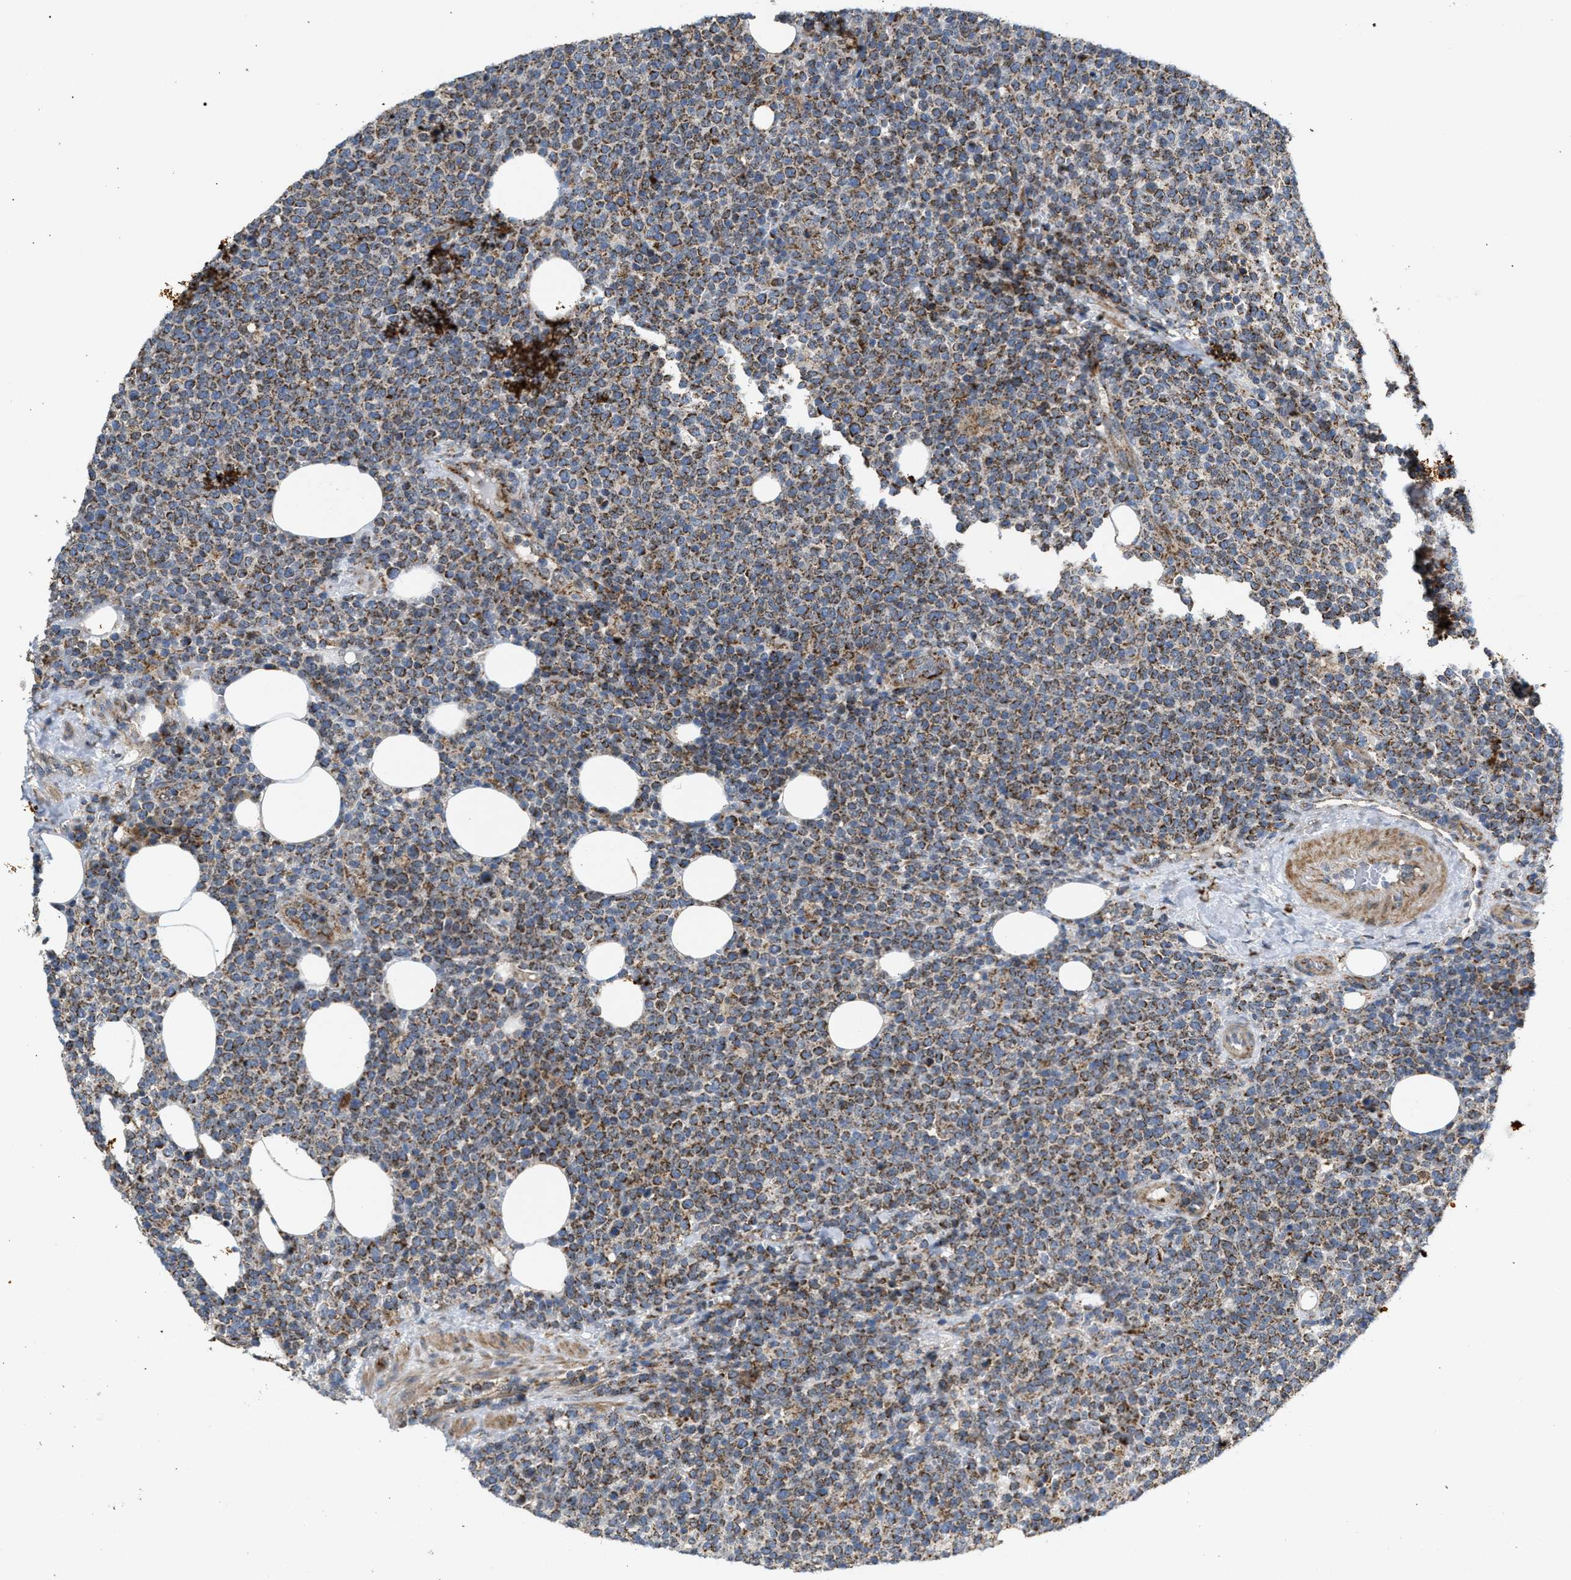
{"staining": {"intensity": "moderate", "quantity": ">75%", "location": "cytoplasmic/membranous"}, "tissue": "lymphoma", "cell_type": "Tumor cells", "image_type": "cancer", "snomed": [{"axis": "morphology", "description": "Malignant lymphoma, non-Hodgkin's type, High grade"}, {"axis": "topography", "description": "Lymph node"}], "caption": "DAB immunohistochemical staining of human lymphoma exhibits moderate cytoplasmic/membranous protein staining in approximately >75% of tumor cells.", "gene": "TACO1", "patient": {"sex": "male", "age": 61}}